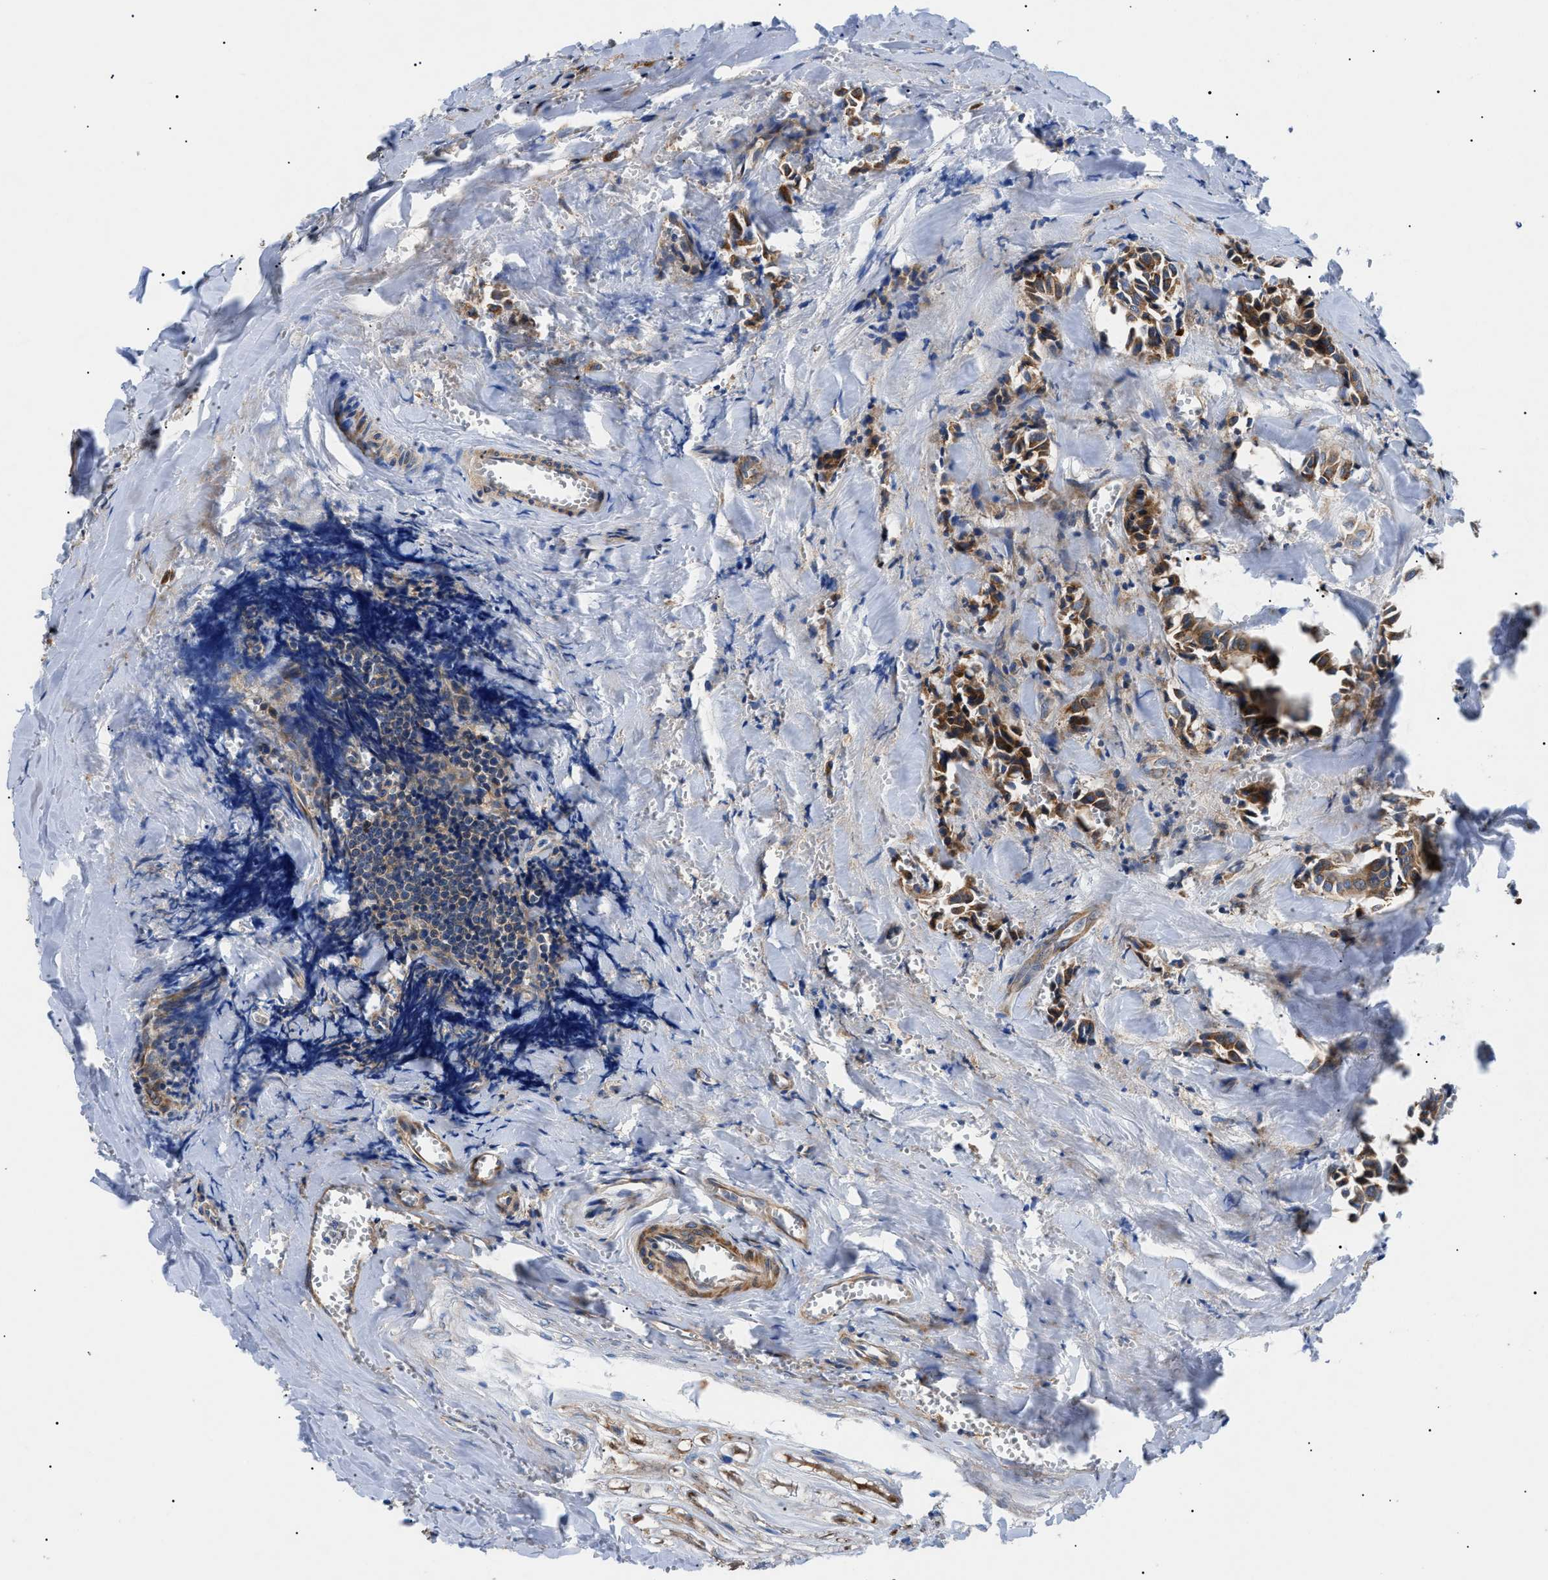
{"staining": {"intensity": "moderate", "quantity": ">75%", "location": "cytoplasmic/membranous"}, "tissue": "head and neck cancer", "cell_type": "Tumor cells", "image_type": "cancer", "snomed": [{"axis": "morphology", "description": "Adenocarcinoma, NOS"}, {"axis": "topography", "description": "Salivary gland"}, {"axis": "topography", "description": "Head-Neck"}], "caption": "A photomicrograph showing moderate cytoplasmic/membranous positivity in about >75% of tumor cells in adenocarcinoma (head and neck), as visualized by brown immunohistochemical staining.", "gene": "HSPB8", "patient": {"sex": "female", "age": 59}}